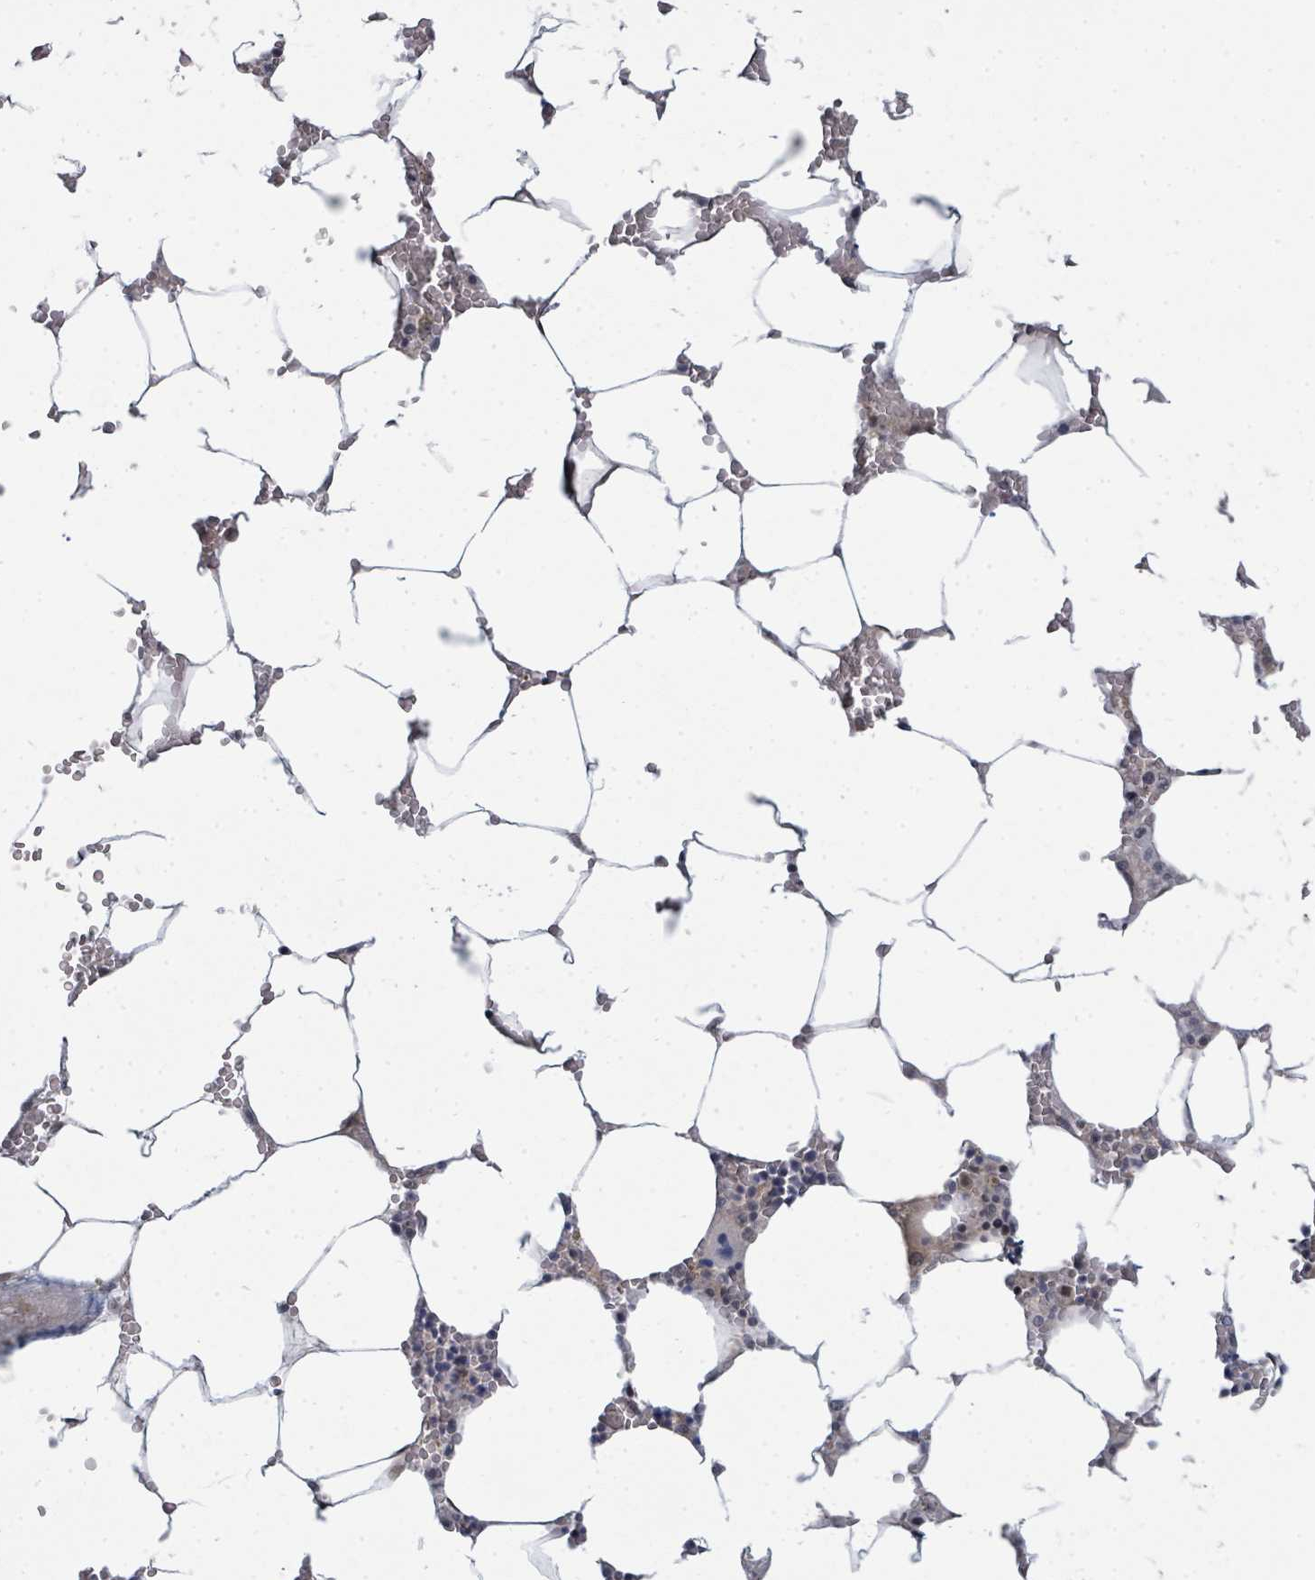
{"staining": {"intensity": "negative", "quantity": "none", "location": "none"}, "tissue": "bone marrow", "cell_type": "Hematopoietic cells", "image_type": "normal", "snomed": [{"axis": "morphology", "description": "Normal tissue, NOS"}, {"axis": "topography", "description": "Bone marrow"}], "caption": "This histopathology image is of unremarkable bone marrow stained with immunohistochemistry to label a protein in brown with the nuclei are counter-stained blue. There is no staining in hematopoietic cells.", "gene": "PSMG2", "patient": {"sex": "male", "age": 70}}